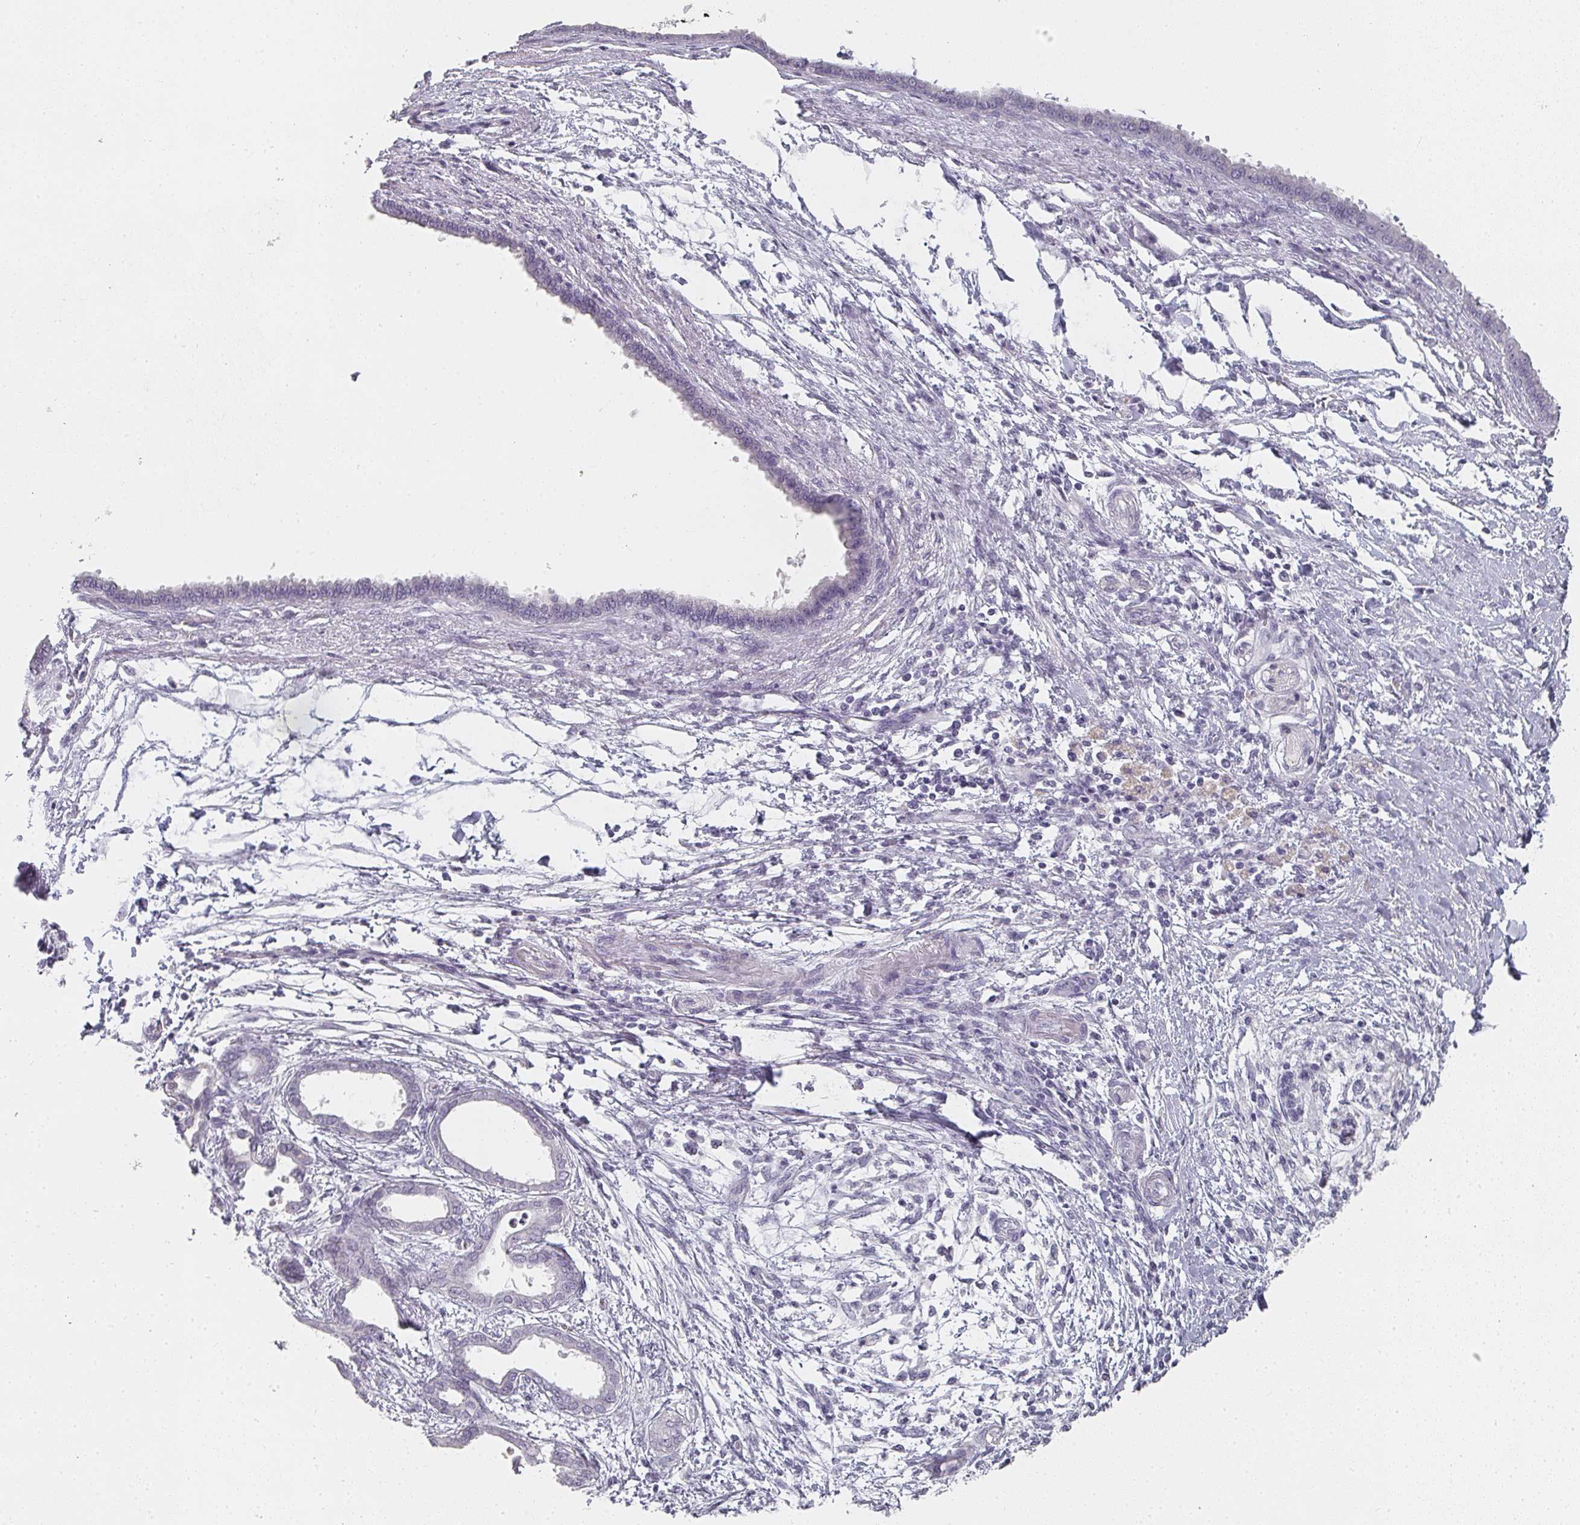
{"staining": {"intensity": "negative", "quantity": "none", "location": "none"}, "tissue": "pancreatic cancer", "cell_type": "Tumor cells", "image_type": "cancer", "snomed": [{"axis": "morphology", "description": "Adenocarcinoma, NOS"}, {"axis": "topography", "description": "Pancreas"}], "caption": "IHC micrograph of adenocarcinoma (pancreatic) stained for a protein (brown), which exhibits no expression in tumor cells.", "gene": "SHISA2", "patient": {"sex": "female", "age": 55}}